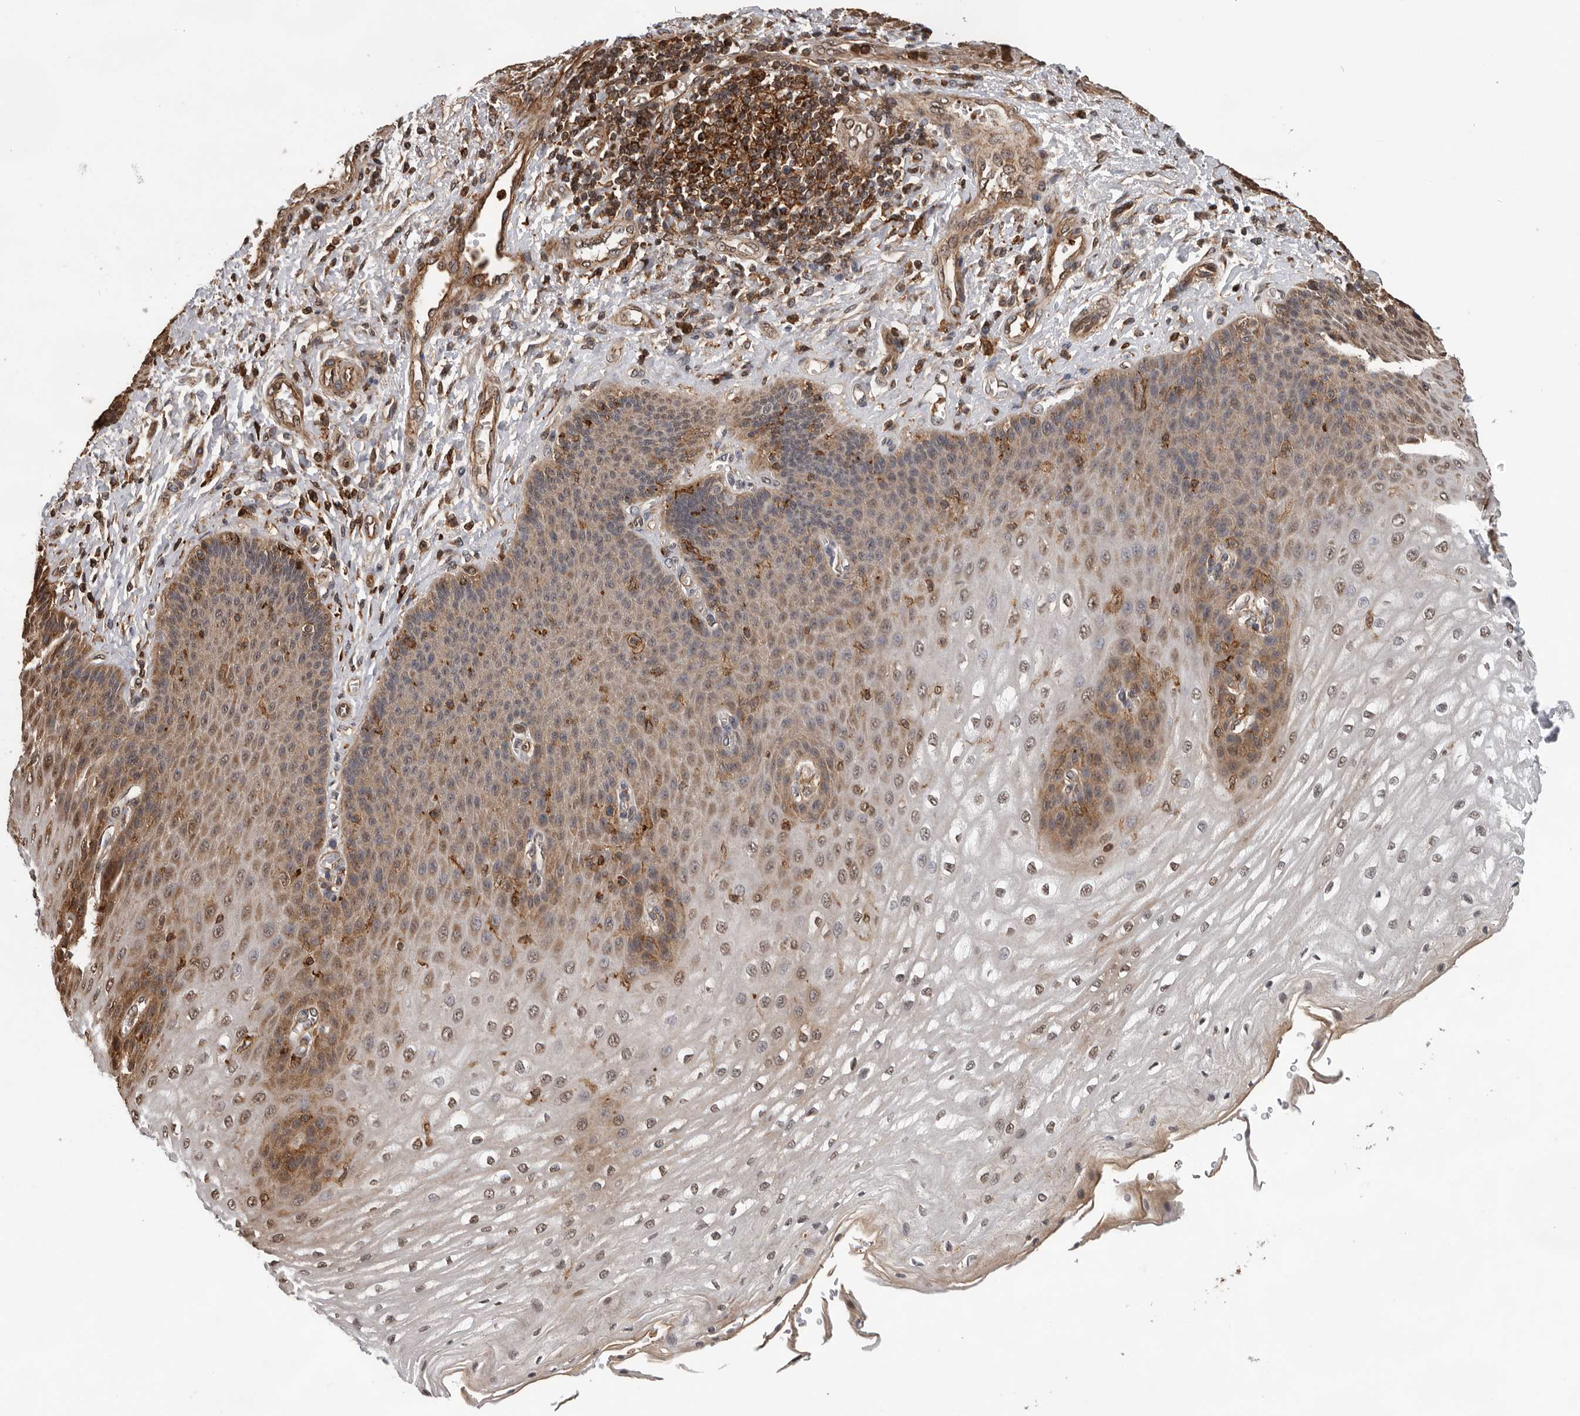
{"staining": {"intensity": "moderate", "quantity": ">75%", "location": "cytoplasmic/membranous,nuclear"}, "tissue": "esophagus", "cell_type": "Squamous epithelial cells", "image_type": "normal", "snomed": [{"axis": "morphology", "description": "Normal tissue, NOS"}, {"axis": "topography", "description": "Esophagus"}], "caption": "Squamous epithelial cells show moderate cytoplasmic/membranous,nuclear staining in about >75% of cells in normal esophagus. The protein of interest is shown in brown color, while the nuclei are stained blue.", "gene": "RNF157", "patient": {"sex": "male", "age": 54}}